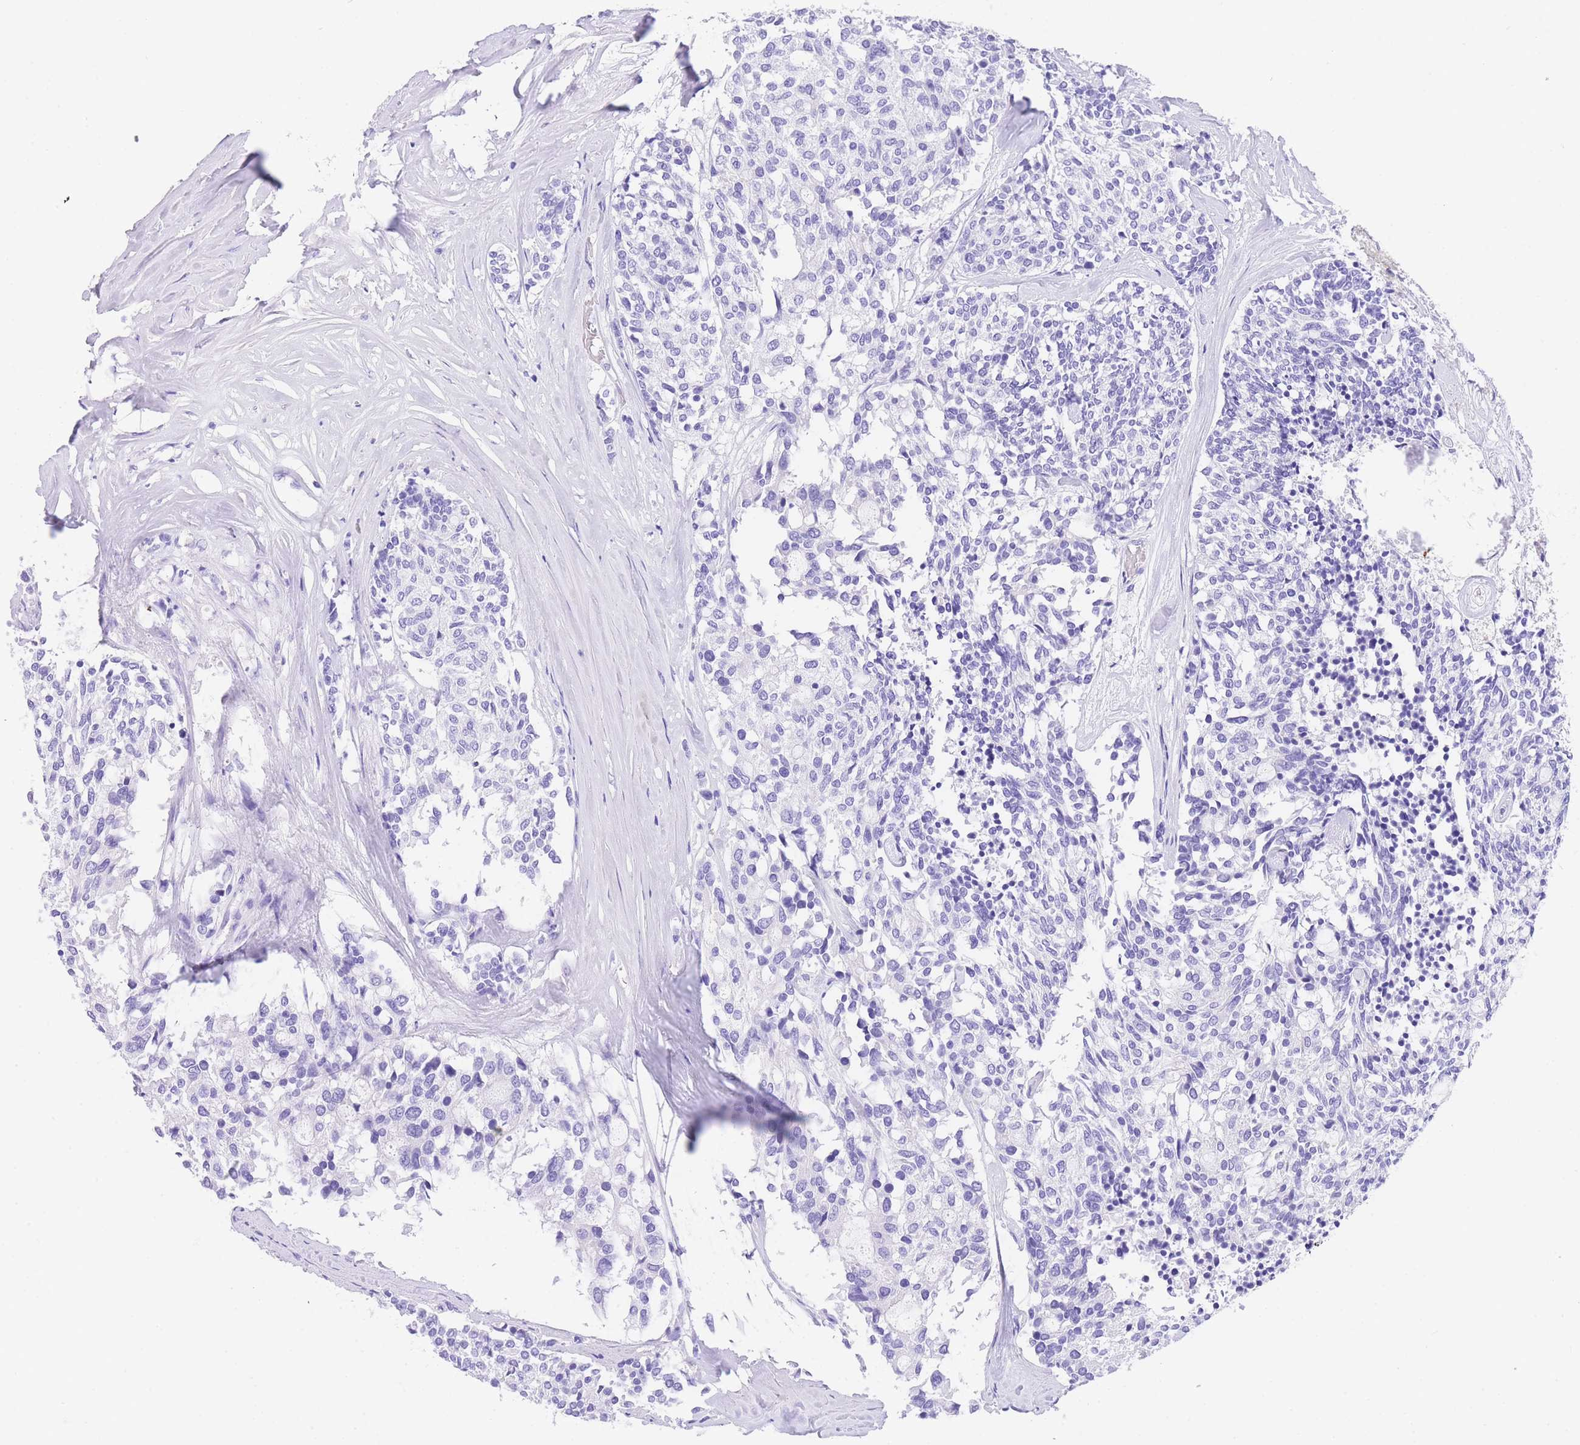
{"staining": {"intensity": "negative", "quantity": "none", "location": "none"}, "tissue": "carcinoid", "cell_type": "Tumor cells", "image_type": "cancer", "snomed": [{"axis": "morphology", "description": "Carcinoid, malignant, NOS"}, {"axis": "topography", "description": "Pancreas"}], "caption": "A high-resolution histopathology image shows immunohistochemistry staining of carcinoid, which reveals no significant positivity in tumor cells.", "gene": "NKD2", "patient": {"sex": "female", "age": 54}}